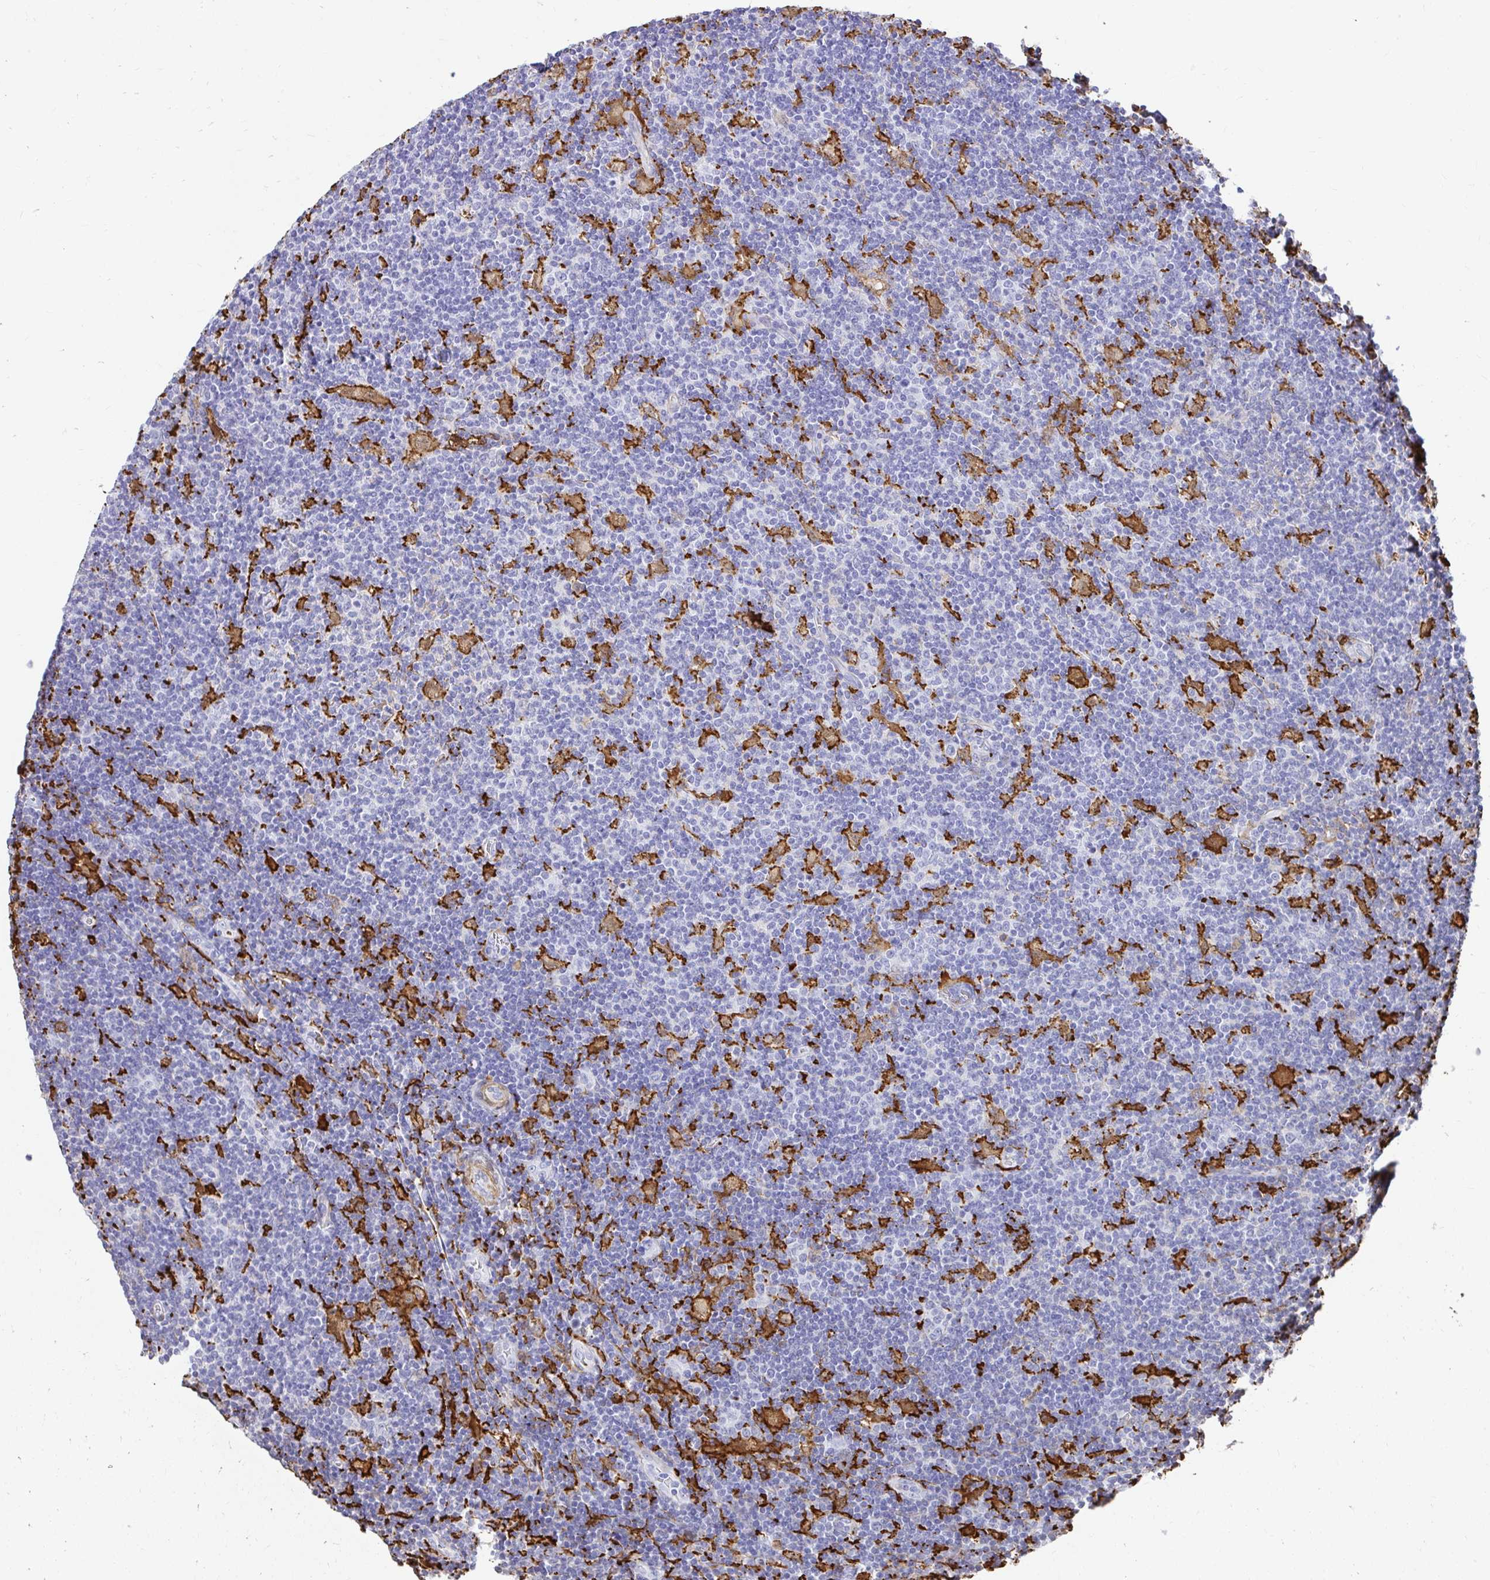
{"staining": {"intensity": "negative", "quantity": "none", "location": "none"}, "tissue": "lymphoma", "cell_type": "Tumor cells", "image_type": "cancer", "snomed": [{"axis": "morphology", "description": "Hodgkin's disease, NOS"}, {"axis": "topography", "description": "Lymph node"}], "caption": "An image of lymphoma stained for a protein displays no brown staining in tumor cells.", "gene": "GSN", "patient": {"sex": "male", "age": 40}}